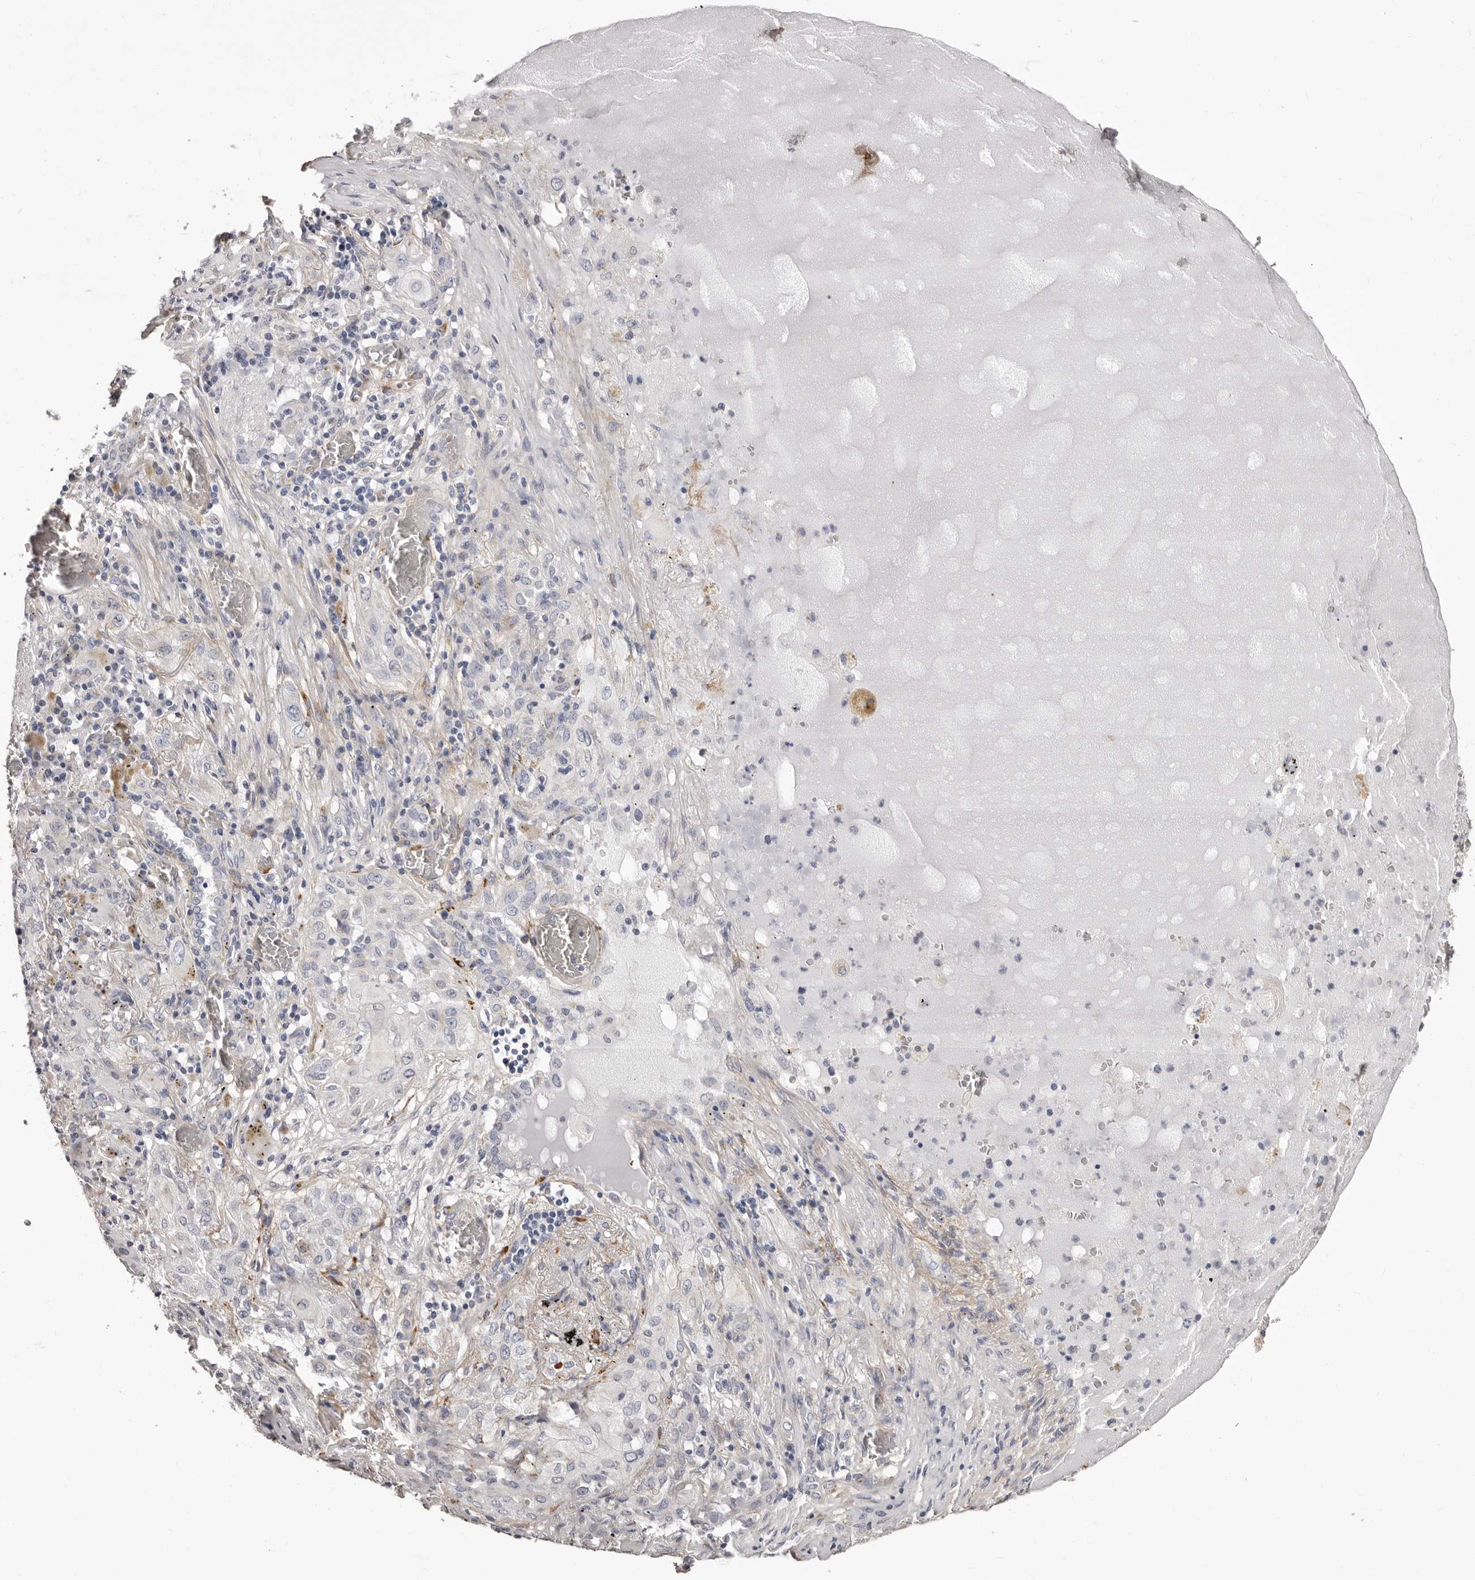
{"staining": {"intensity": "negative", "quantity": "none", "location": "none"}, "tissue": "lung cancer", "cell_type": "Tumor cells", "image_type": "cancer", "snomed": [{"axis": "morphology", "description": "Squamous cell carcinoma, NOS"}, {"axis": "topography", "description": "Lung"}], "caption": "This histopathology image is of lung squamous cell carcinoma stained with immunohistochemistry (IHC) to label a protein in brown with the nuclei are counter-stained blue. There is no expression in tumor cells. Brightfield microscopy of immunohistochemistry (IHC) stained with DAB (brown) and hematoxylin (blue), captured at high magnification.", "gene": "COL6A1", "patient": {"sex": "female", "age": 47}}